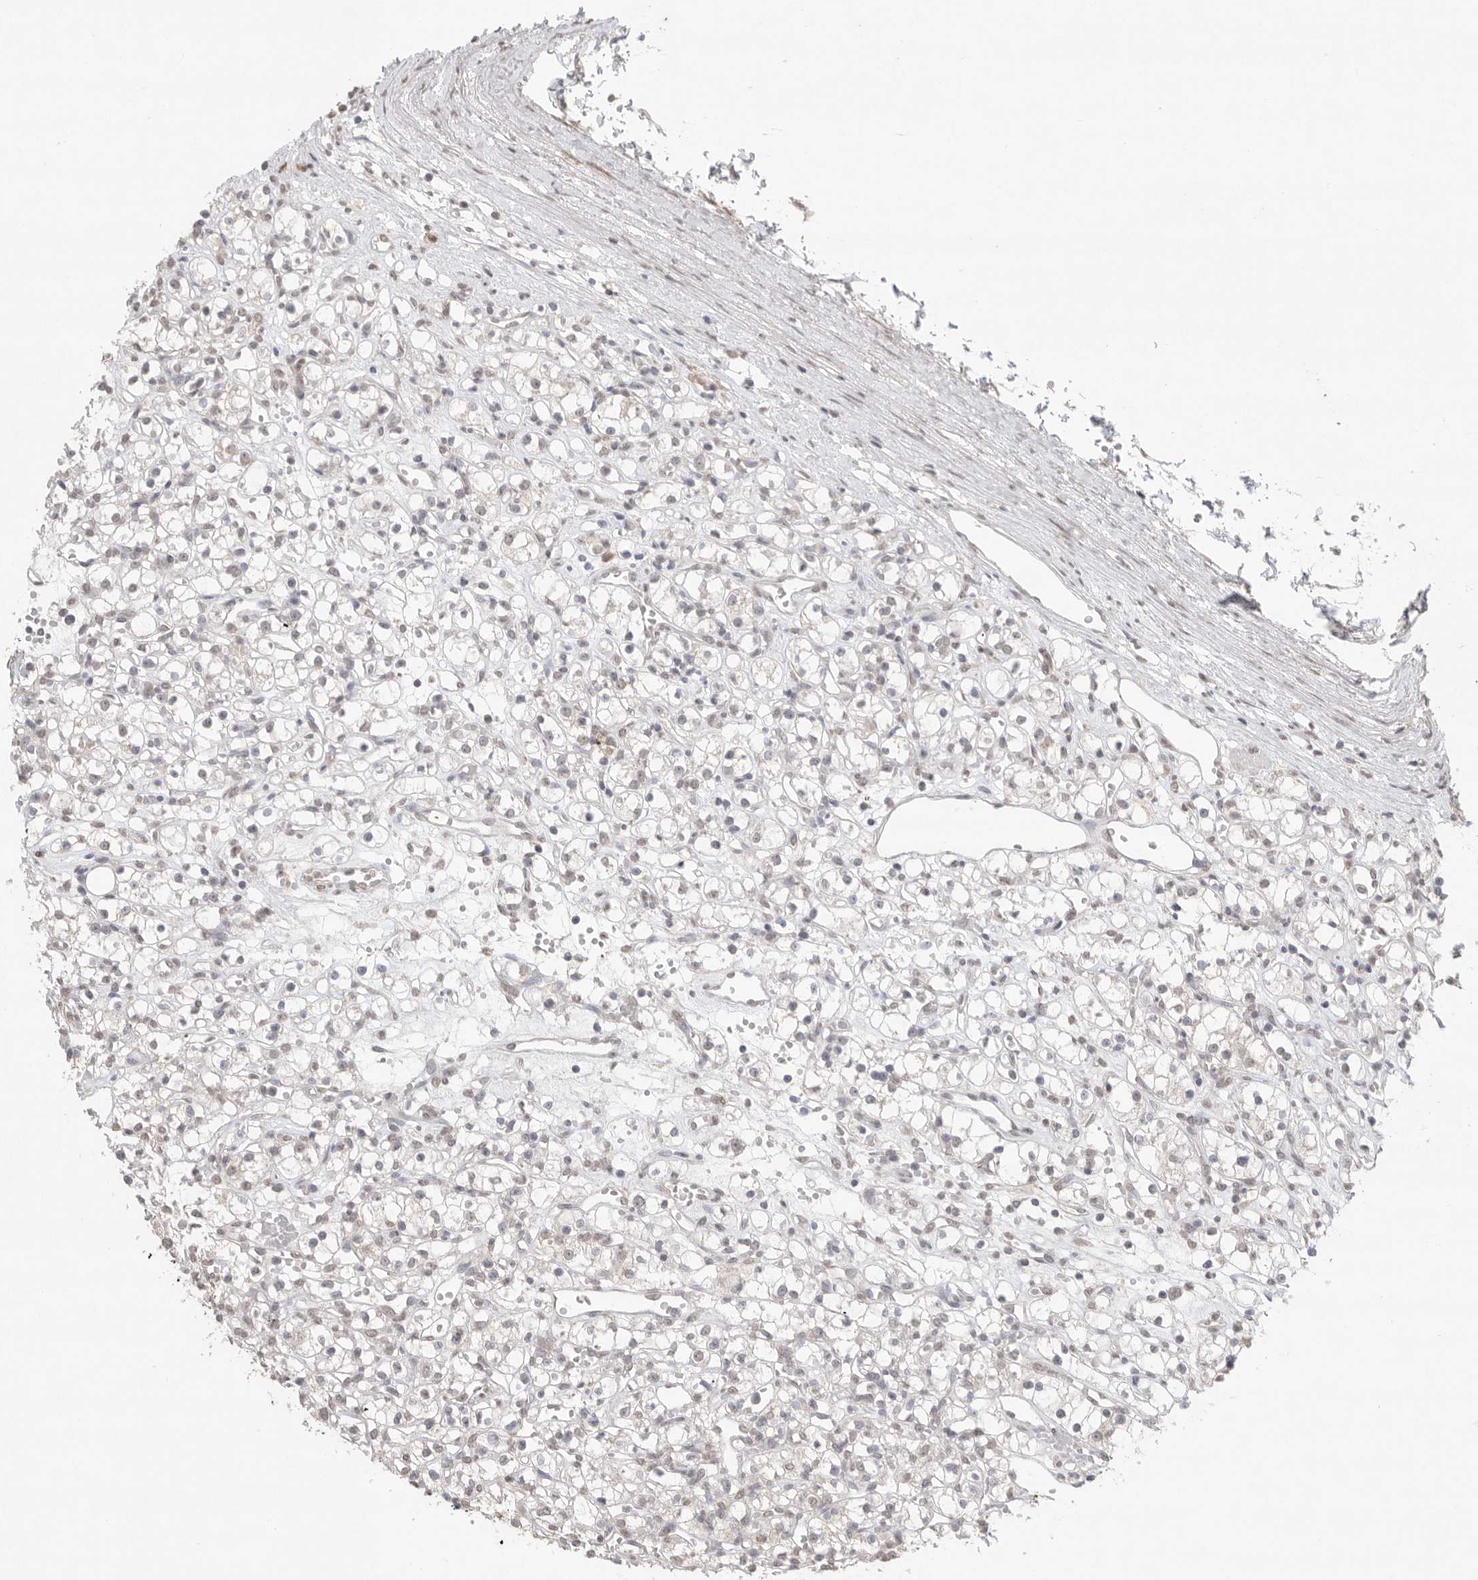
{"staining": {"intensity": "negative", "quantity": "none", "location": "none"}, "tissue": "renal cancer", "cell_type": "Tumor cells", "image_type": "cancer", "snomed": [{"axis": "morphology", "description": "Adenocarcinoma, NOS"}, {"axis": "topography", "description": "Kidney"}], "caption": "Immunohistochemistry (IHC) of renal cancer (adenocarcinoma) exhibits no staining in tumor cells.", "gene": "KLK5", "patient": {"sex": "female", "age": 59}}